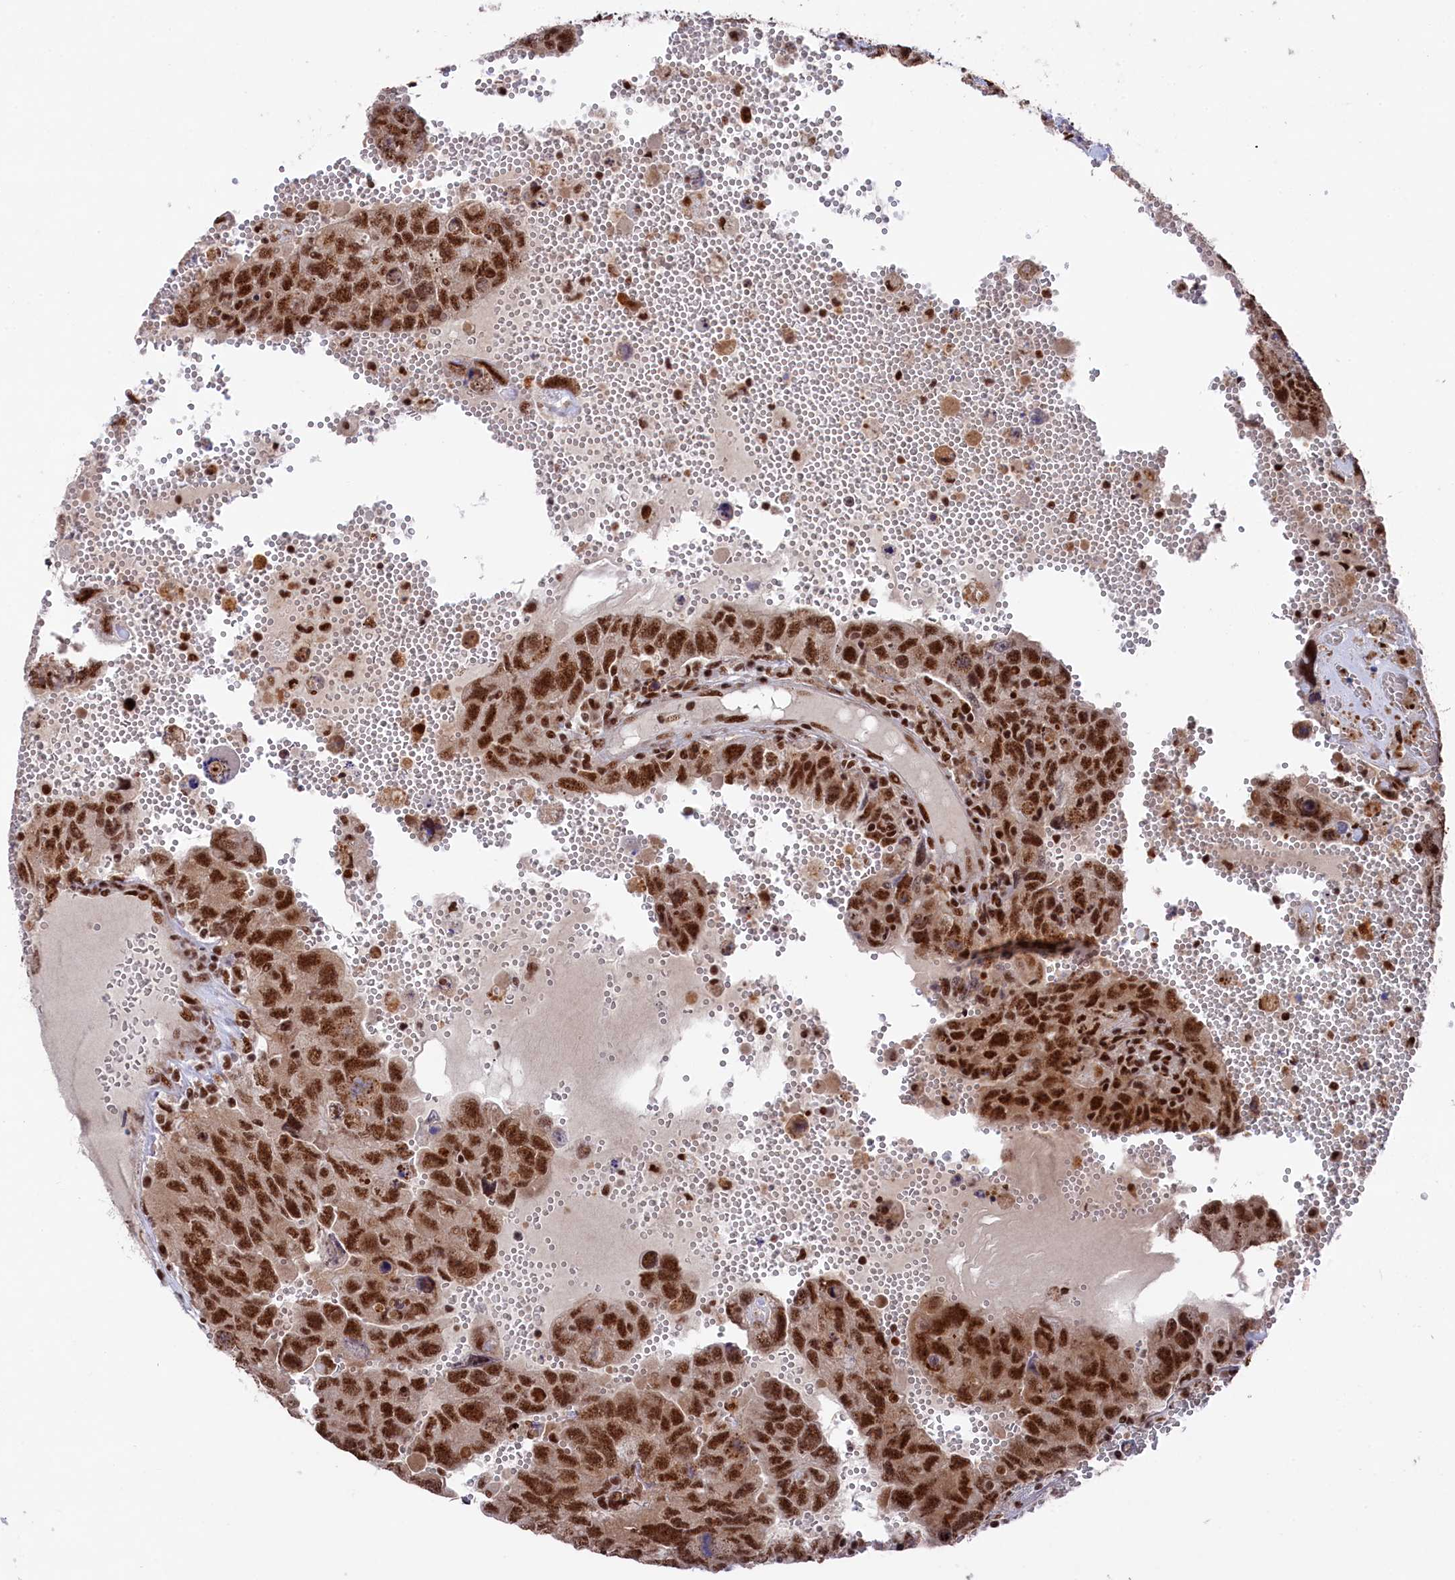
{"staining": {"intensity": "strong", "quantity": ">75%", "location": "nuclear"}, "tissue": "testis cancer", "cell_type": "Tumor cells", "image_type": "cancer", "snomed": [{"axis": "morphology", "description": "Carcinoma, Embryonal, NOS"}, {"axis": "topography", "description": "Testis"}], "caption": "Testis embryonal carcinoma was stained to show a protein in brown. There is high levels of strong nuclear positivity in about >75% of tumor cells.", "gene": "PRPF31", "patient": {"sex": "male", "age": 26}}